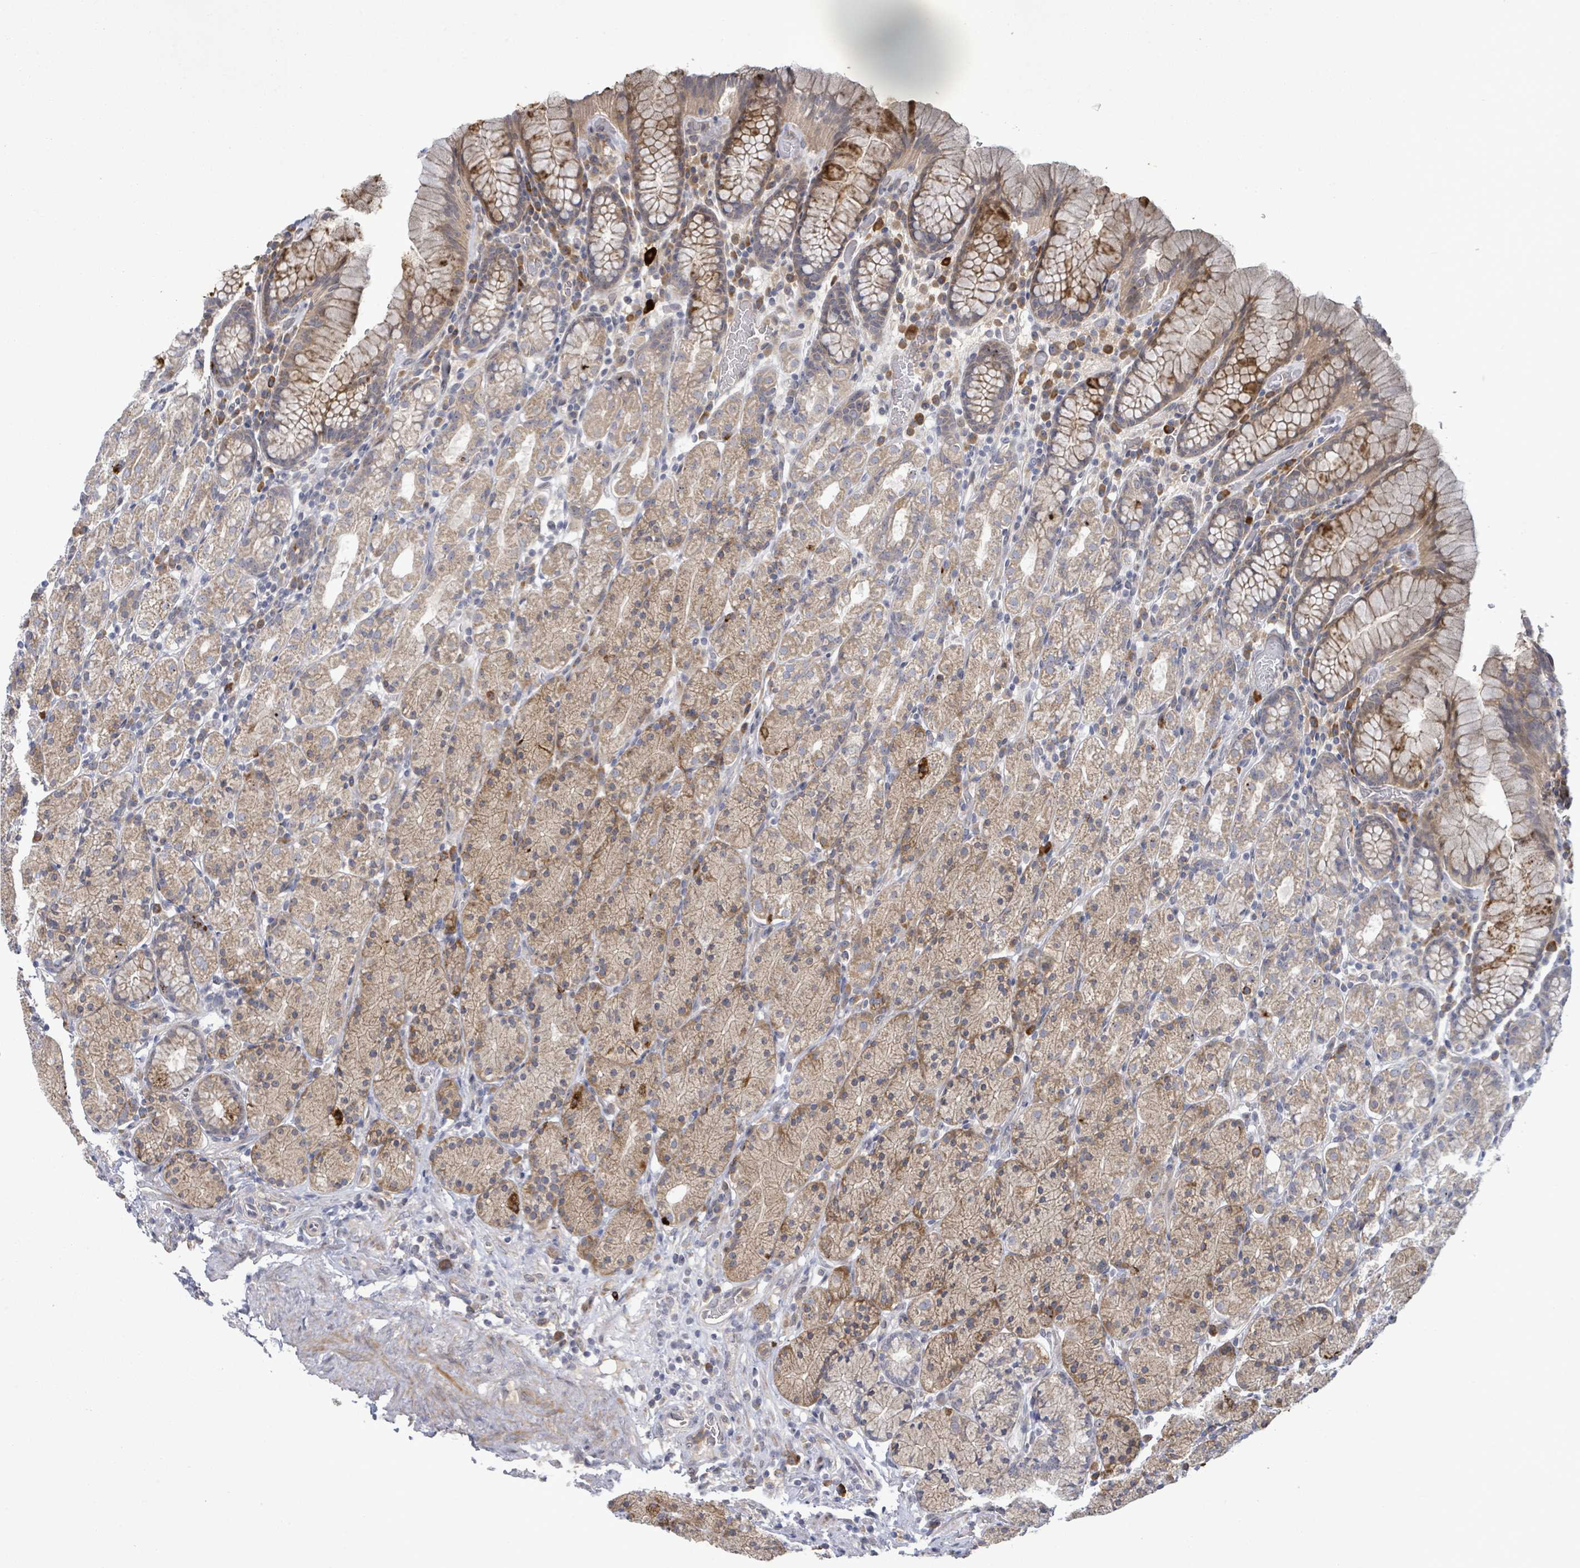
{"staining": {"intensity": "strong", "quantity": "25%-75%", "location": "cytoplasmic/membranous"}, "tissue": "stomach", "cell_type": "Glandular cells", "image_type": "normal", "snomed": [{"axis": "morphology", "description": "Normal tissue, NOS"}, {"axis": "topography", "description": "Stomach, upper"}, {"axis": "topography", "description": "Stomach"}], "caption": "This is an image of immunohistochemistry staining of normal stomach, which shows strong positivity in the cytoplasmic/membranous of glandular cells.", "gene": "SLIT3", "patient": {"sex": "male", "age": 62}}